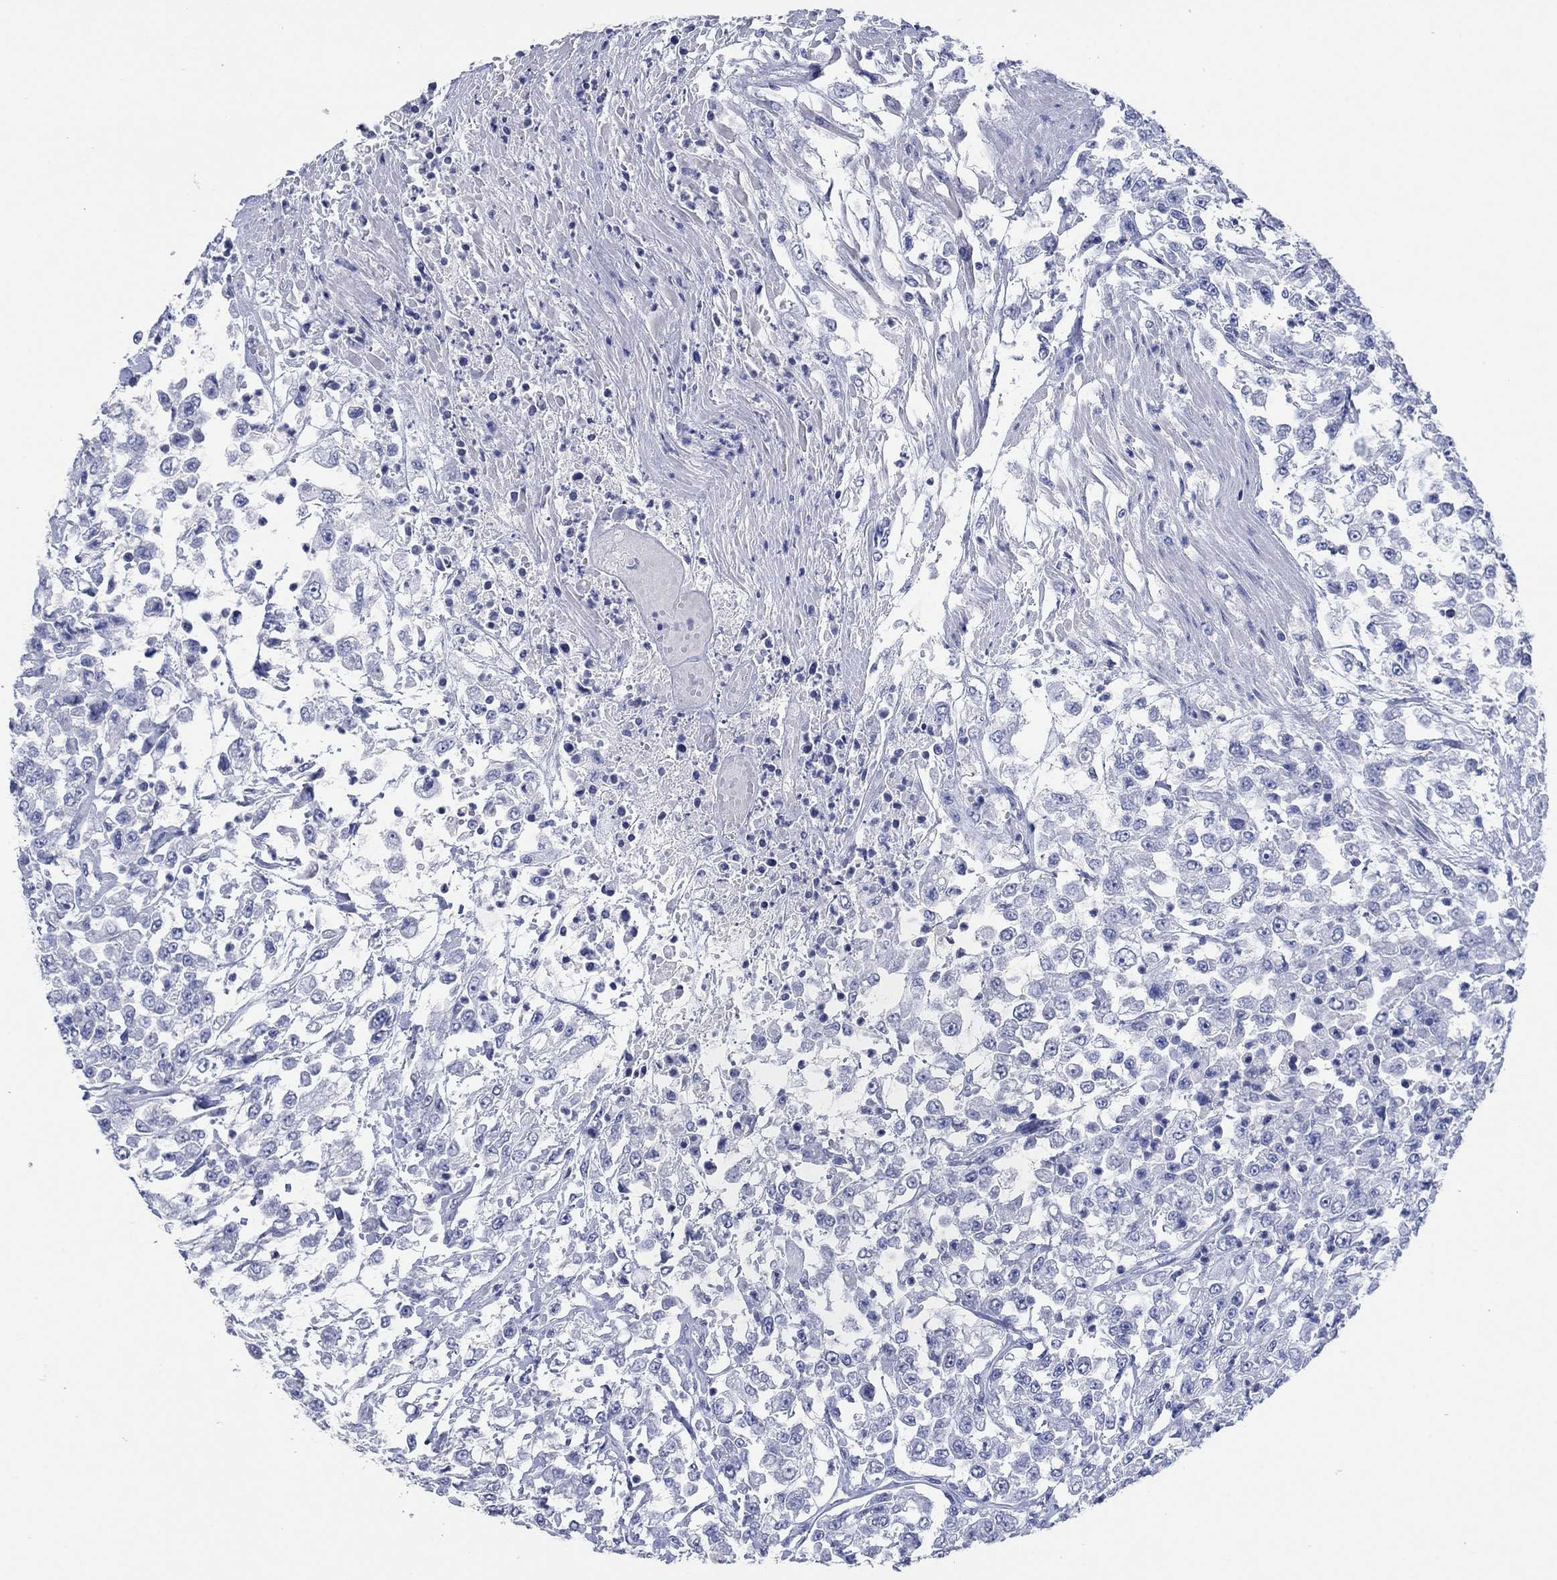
{"staining": {"intensity": "negative", "quantity": "none", "location": "none"}, "tissue": "urothelial cancer", "cell_type": "Tumor cells", "image_type": "cancer", "snomed": [{"axis": "morphology", "description": "Urothelial carcinoma, High grade"}, {"axis": "topography", "description": "Urinary bladder"}], "caption": "High power microscopy photomicrograph of an IHC photomicrograph of urothelial cancer, revealing no significant positivity in tumor cells. Nuclei are stained in blue.", "gene": "POU5F1", "patient": {"sex": "male", "age": 46}}